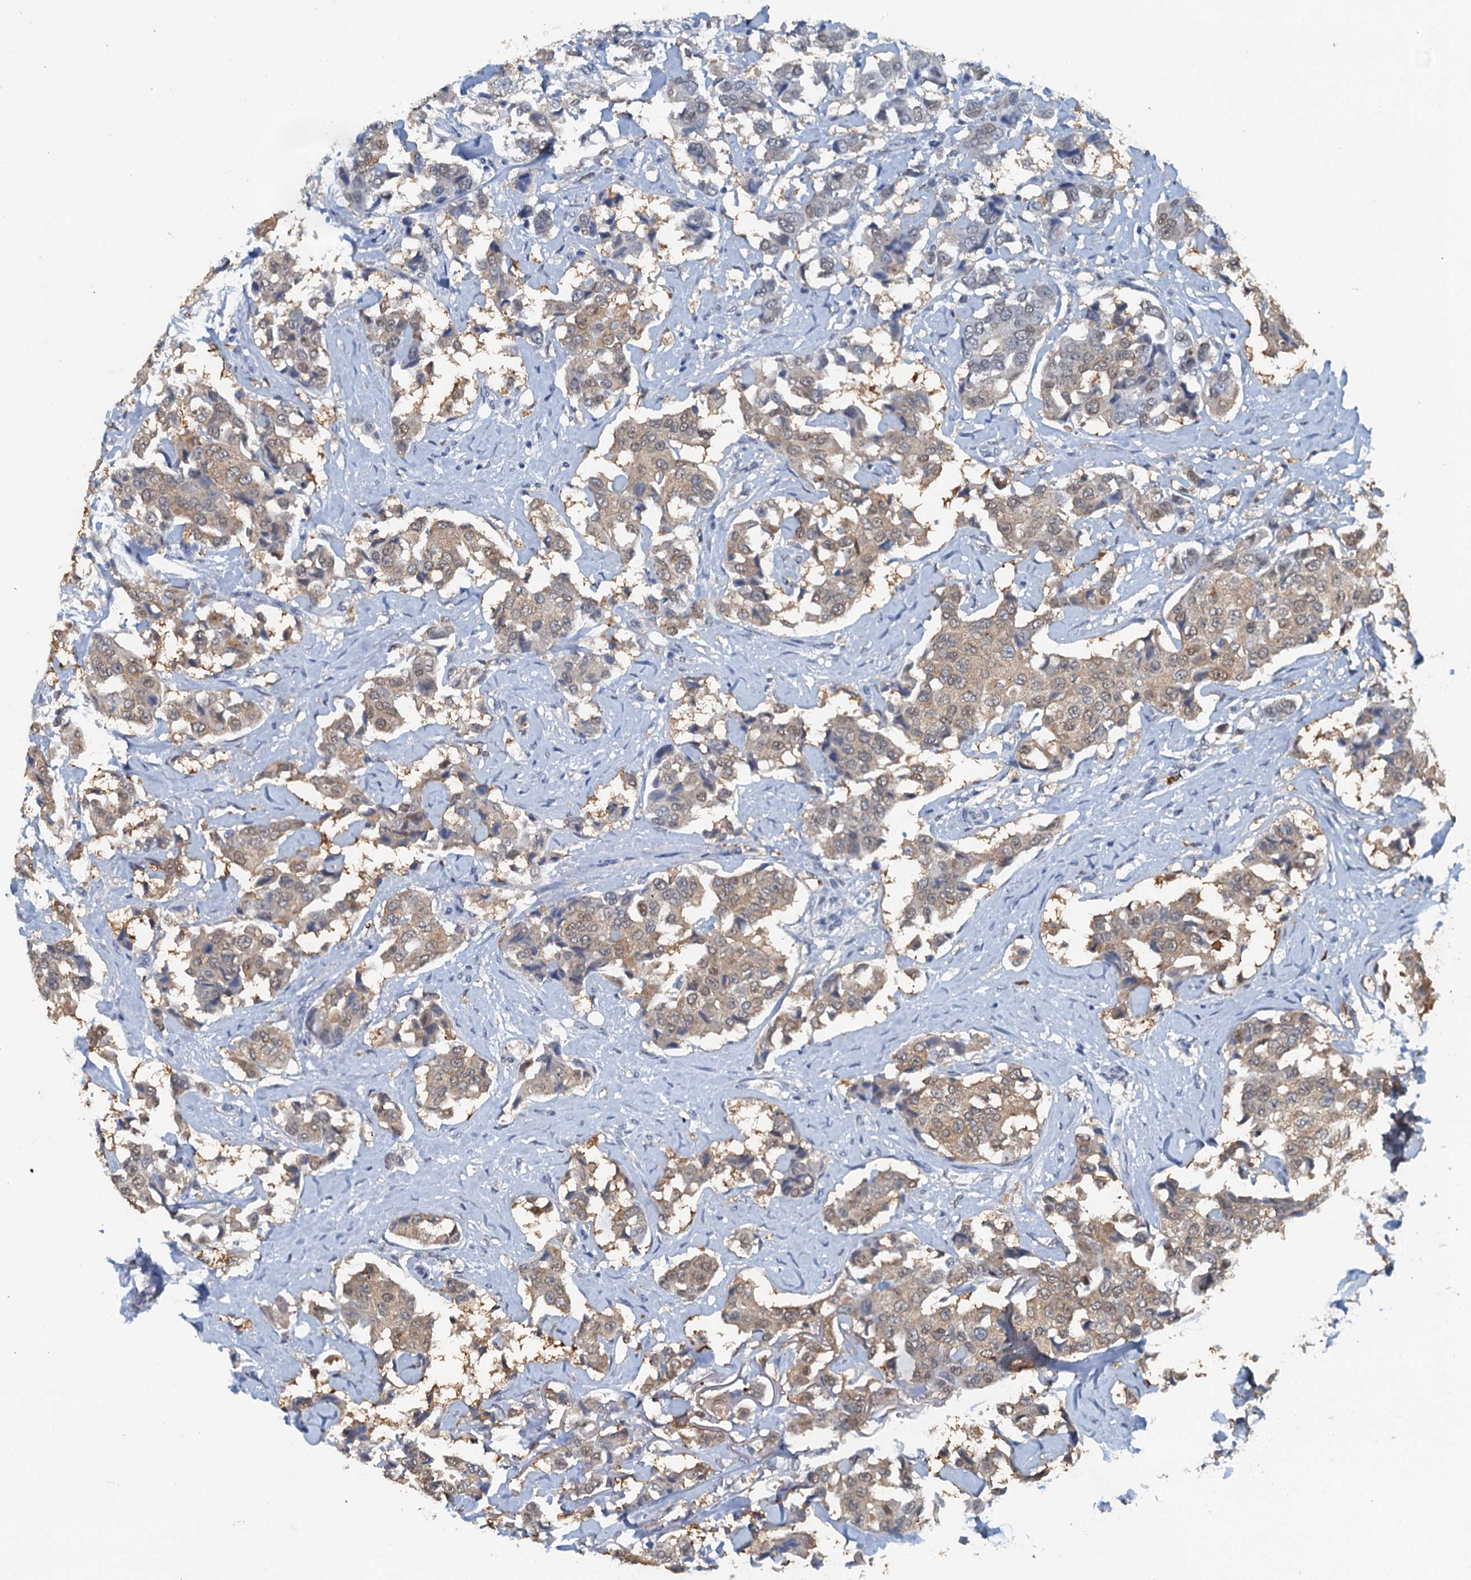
{"staining": {"intensity": "weak", "quantity": "25%-75%", "location": "cytoplasmic/membranous"}, "tissue": "breast cancer", "cell_type": "Tumor cells", "image_type": "cancer", "snomed": [{"axis": "morphology", "description": "Duct carcinoma"}, {"axis": "topography", "description": "Breast"}], "caption": "The histopathology image exhibits a brown stain indicating the presence of a protein in the cytoplasmic/membranous of tumor cells in breast cancer.", "gene": "AHCY", "patient": {"sex": "female", "age": 80}}